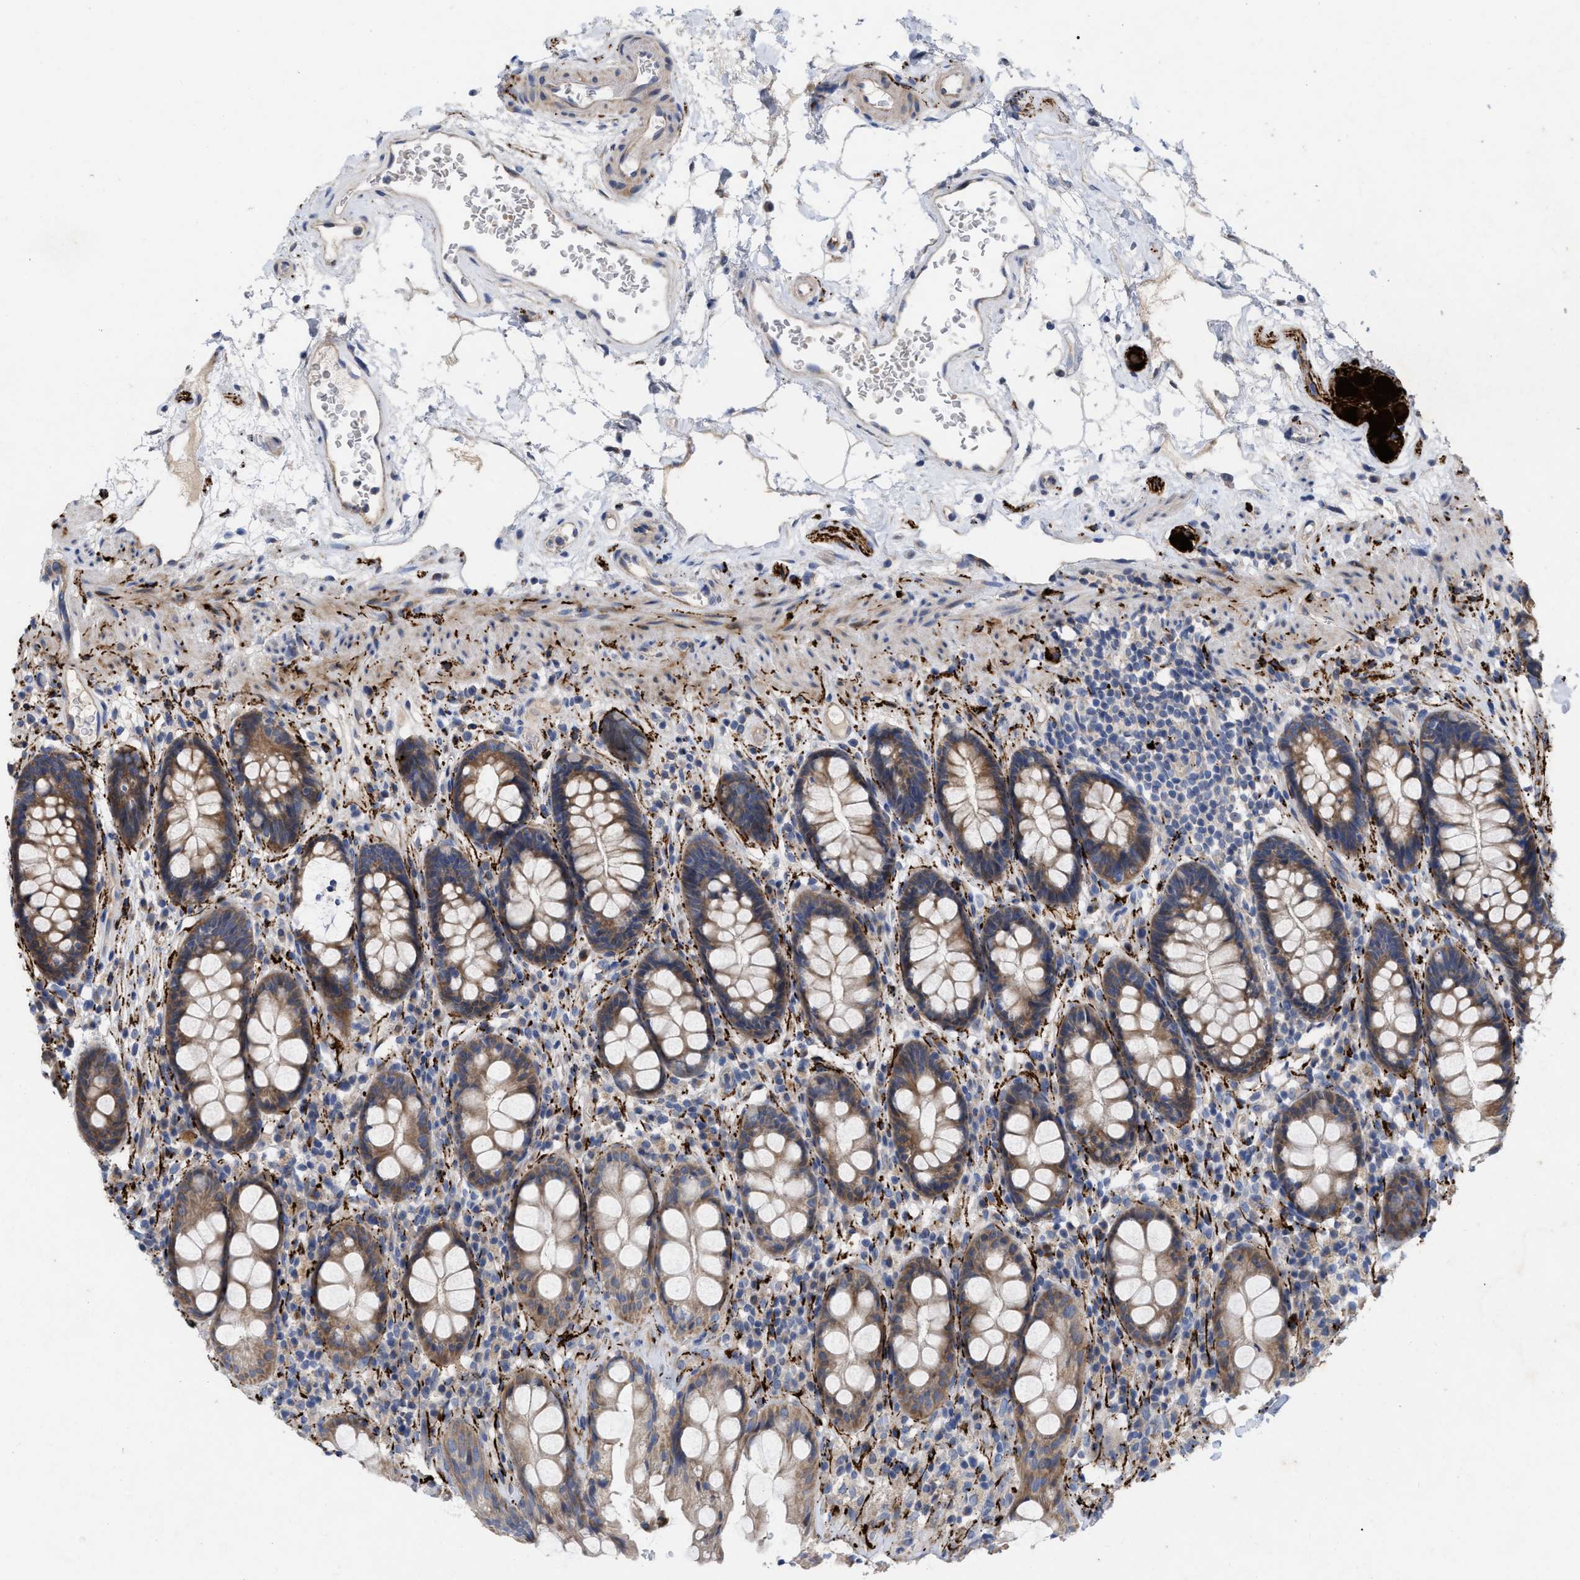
{"staining": {"intensity": "moderate", "quantity": ">75%", "location": "cytoplasmic/membranous"}, "tissue": "rectum", "cell_type": "Glandular cells", "image_type": "normal", "snomed": [{"axis": "morphology", "description": "Normal tissue, NOS"}, {"axis": "topography", "description": "Rectum"}], "caption": "Brown immunohistochemical staining in normal rectum reveals moderate cytoplasmic/membranous positivity in approximately >75% of glandular cells.", "gene": "VIP", "patient": {"sex": "male", "age": 64}}